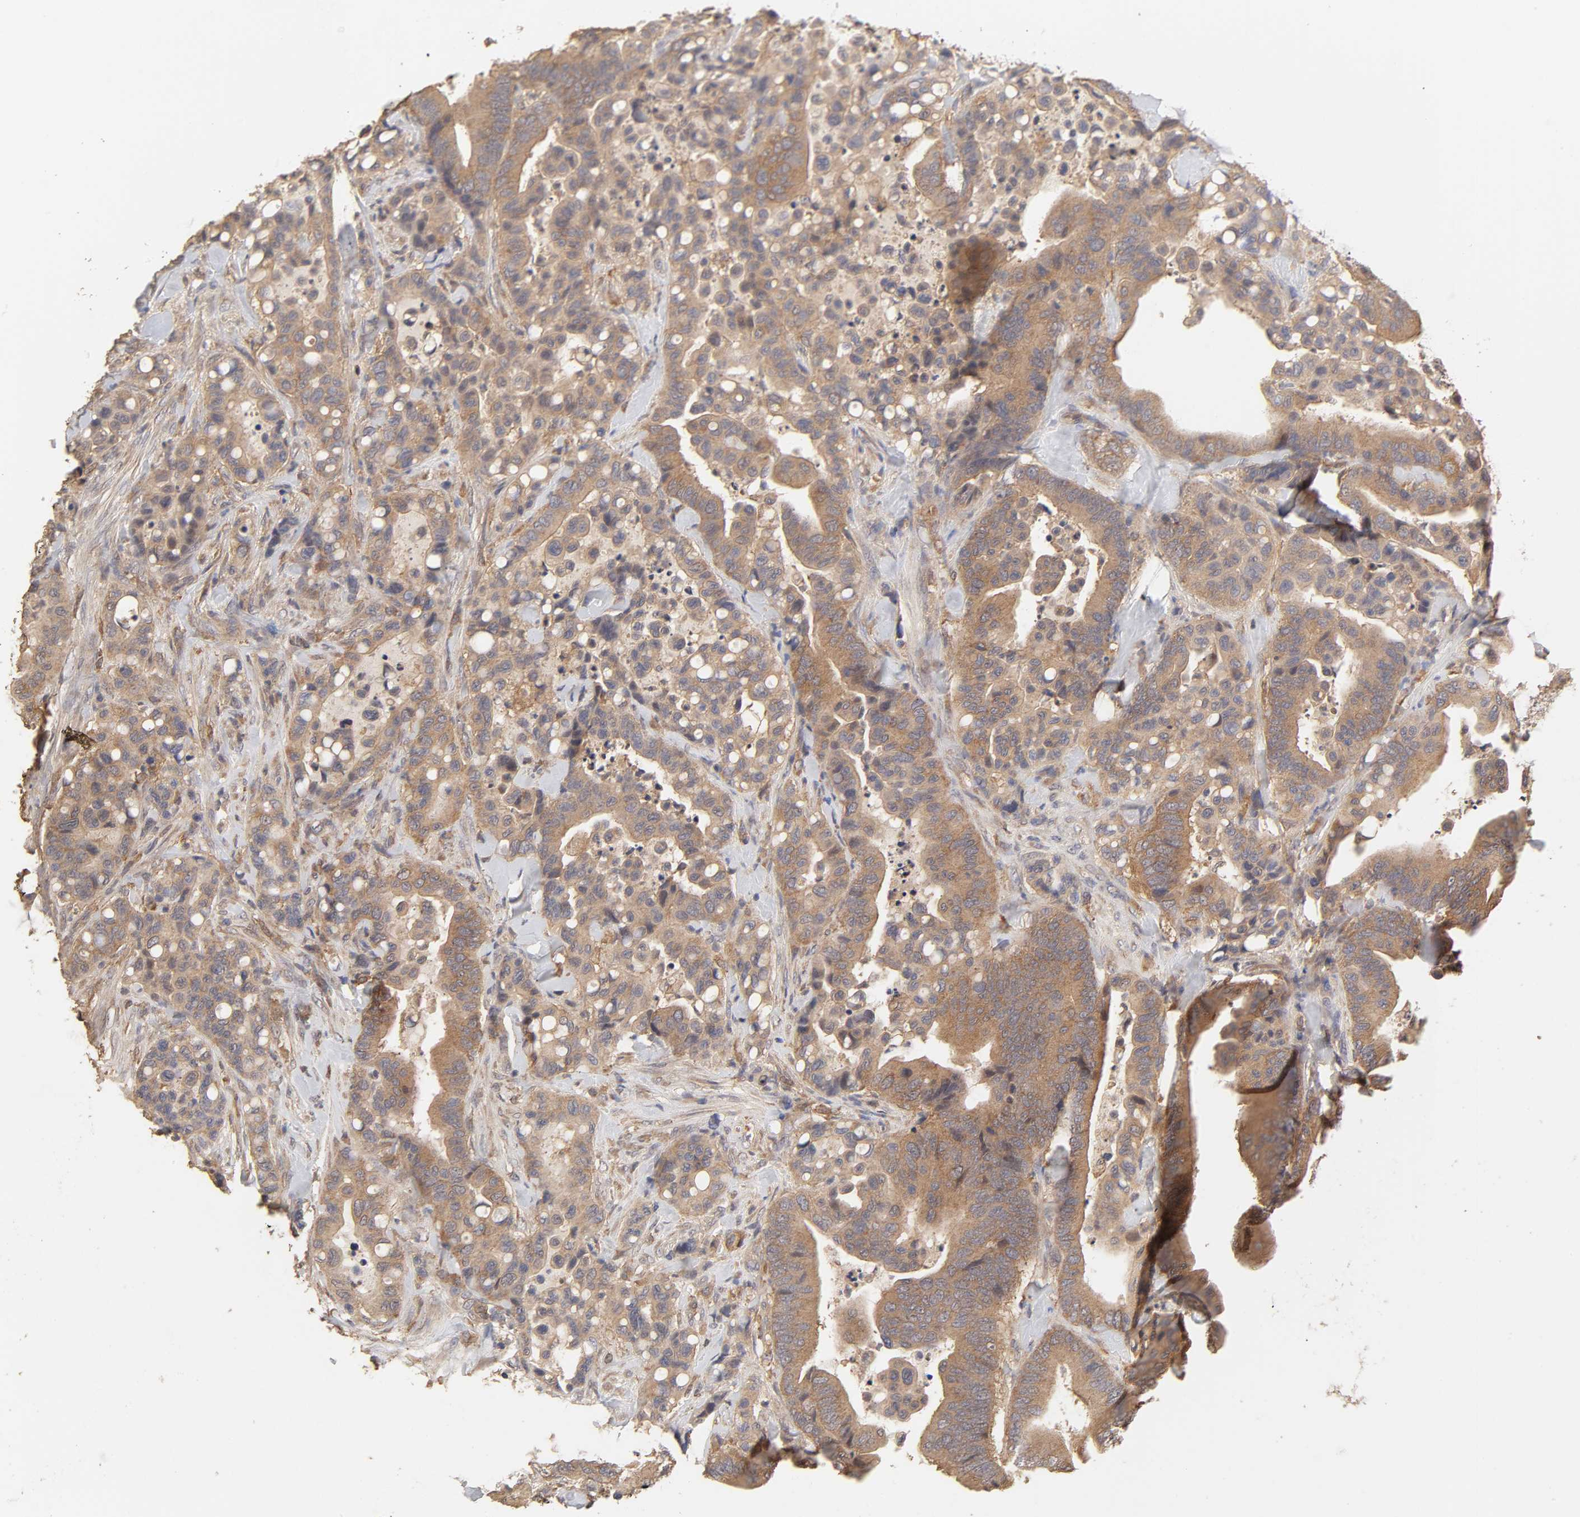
{"staining": {"intensity": "moderate", "quantity": ">75%", "location": "cytoplasmic/membranous"}, "tissue": "colorectal cancer", "cell_type": "Tumor cells", "image_type": "cancer", "snomed": [{"axis": "morphology", "description": "Normal tissue, NOS"}, {"axis": "morphology", "description": "Adenocarcinoma, NOS"}, {"axis": "topography", "description": "Colon"}], "caption": "Colorectal cancer (adenocarcinoma) stained with a brown dye reveals moderate cytoplasmic/membranous positive expression in about >75% of tumor cells.", "gene": "AP1G2", "patient": {"sex": "male", "age": 82}}